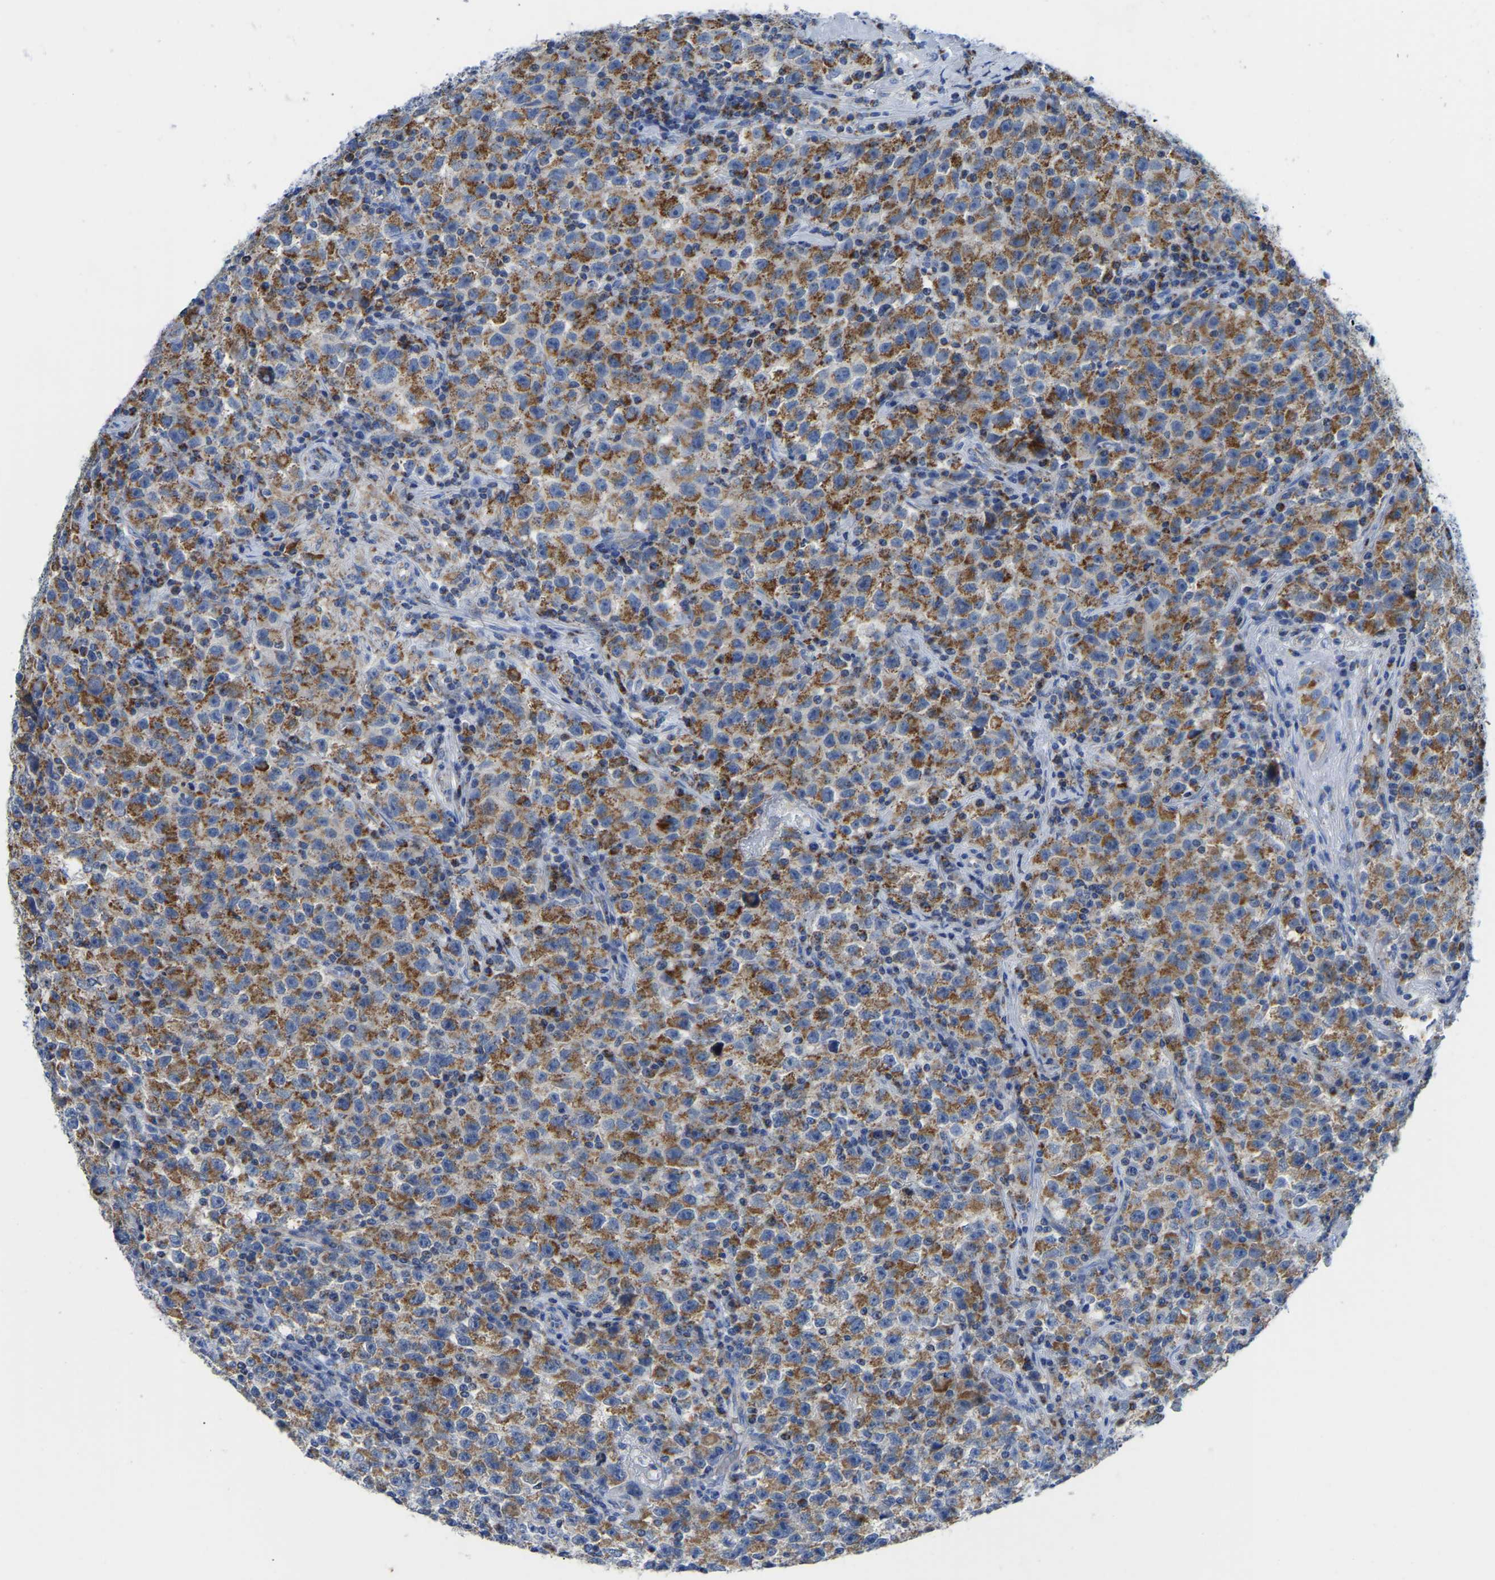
{"staining": {"intensity": "strong", "quantity": ">75%", "location": "cytoplasmic/membranous"}, "tissue": "testis cancer", "cell_type": "Tumor cells", "image_type": "cancer", "snomed": [{"axis": "morphology", "description": "Seminoma, NOS"}, {"axis": "topography", "description": "Testis"}], "caption": "Immunohistochemistry (IHC) of human testis seminoma demonstrates high levels of strong cytoplasmic/membranous expression in about >75% of tumor cells.", "gene": "ETFA", "patient": {"sex": "male", "age": 22}}